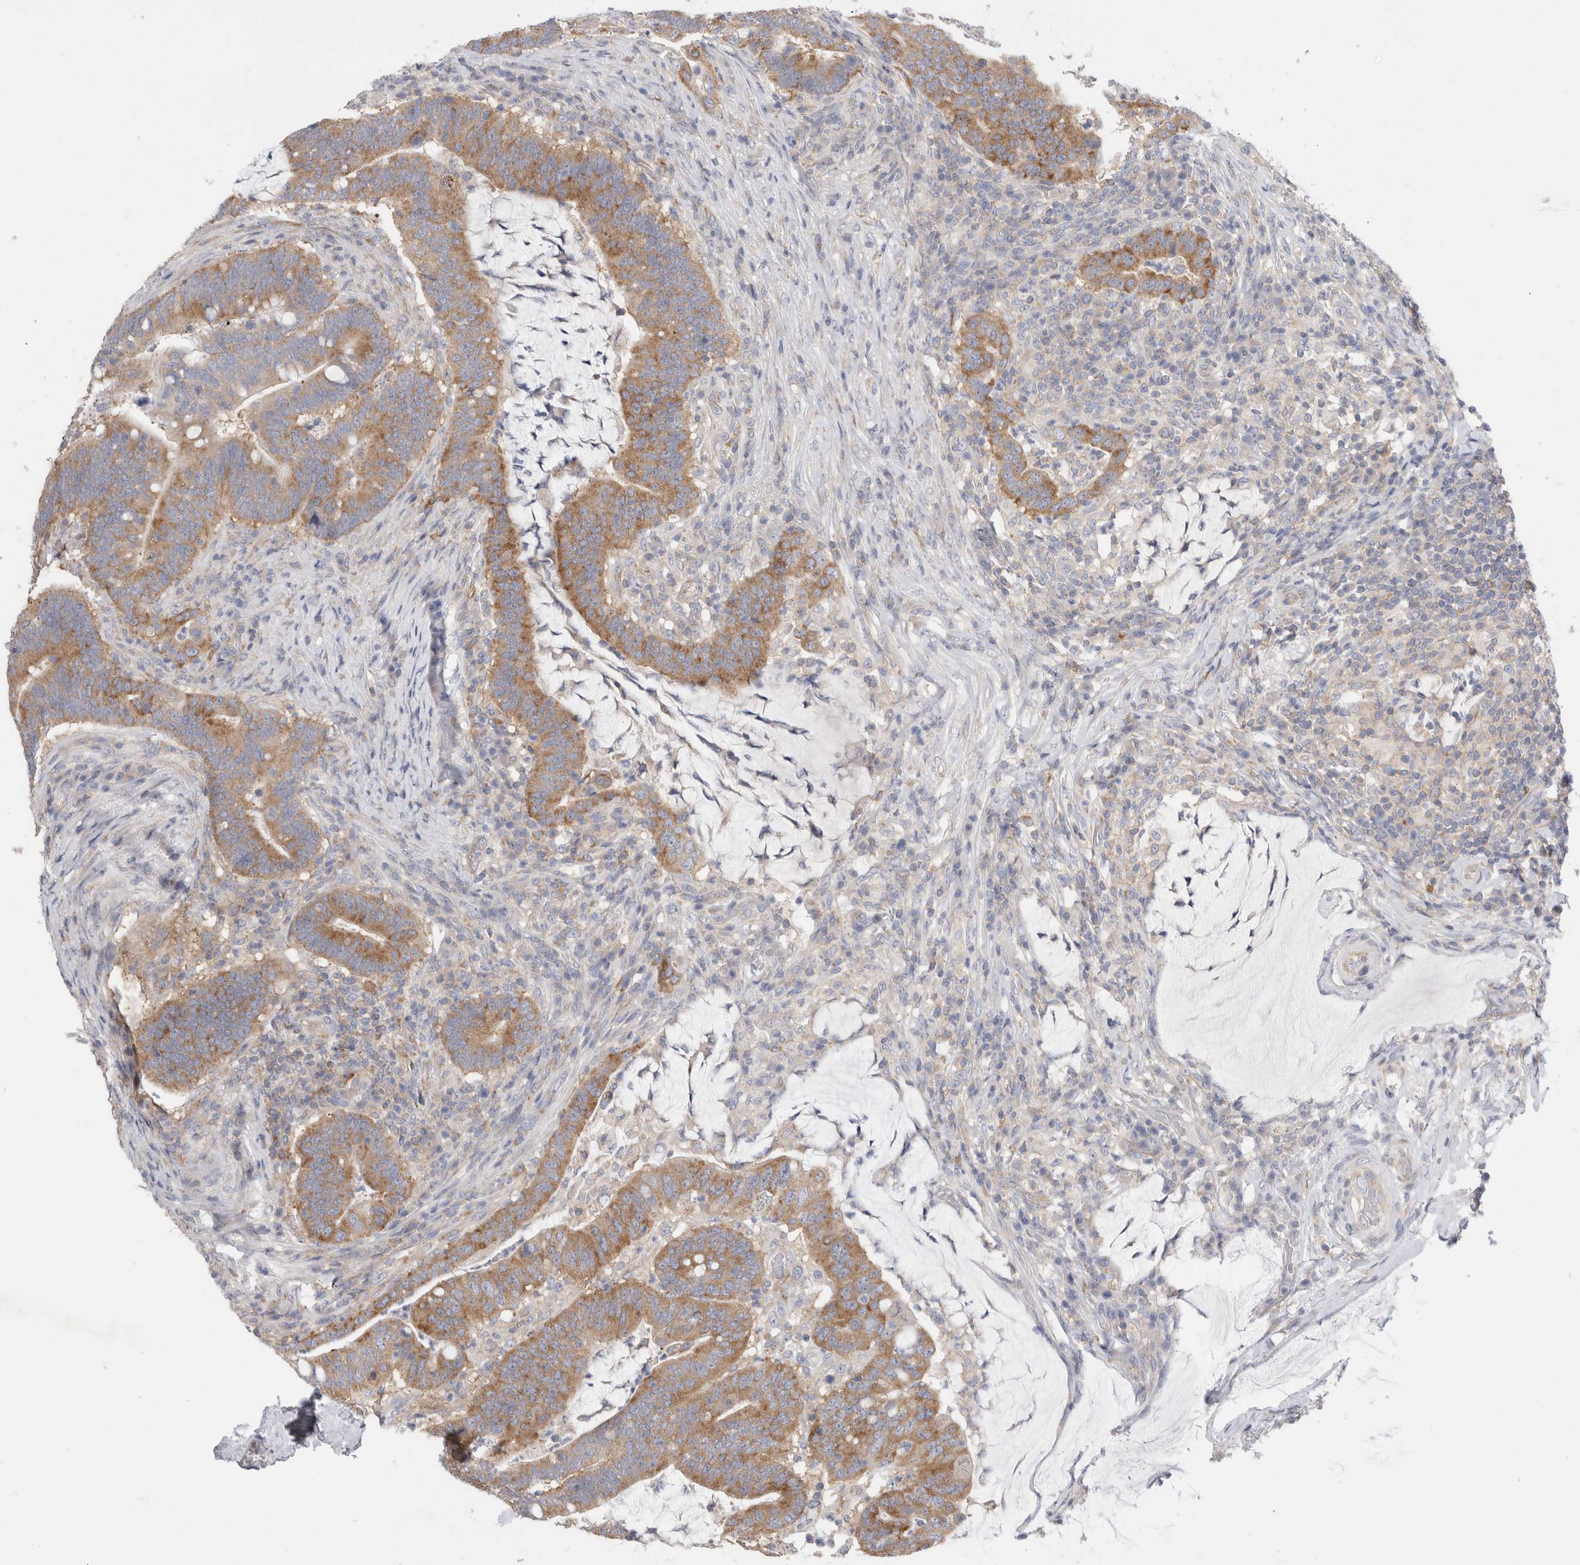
{"staining": {"intensity": "moderate", "quantity": ">75%", "location": "cytoplasmic/membranous"}, "tissue": "colorectal cancer", "cell_type": "Tumor cells", "image_type": "cancer", "snomed": [{"axis": "morphology", "description": "Normal tissue, NOS"}, {"axis": "morphology", "description": "Adenocarcinoma, NOS"}, {"axis": "topography", "description": "Colon"}], "caption": "This is a histology image of immunohistochemistry staining of adenocarcinoma (colorectal), which shows moderate staining in the cytoplasmic/membranous of tumor cells.", "gene": "ZNF23", "patient": {"sex": "female", "age": 66}}